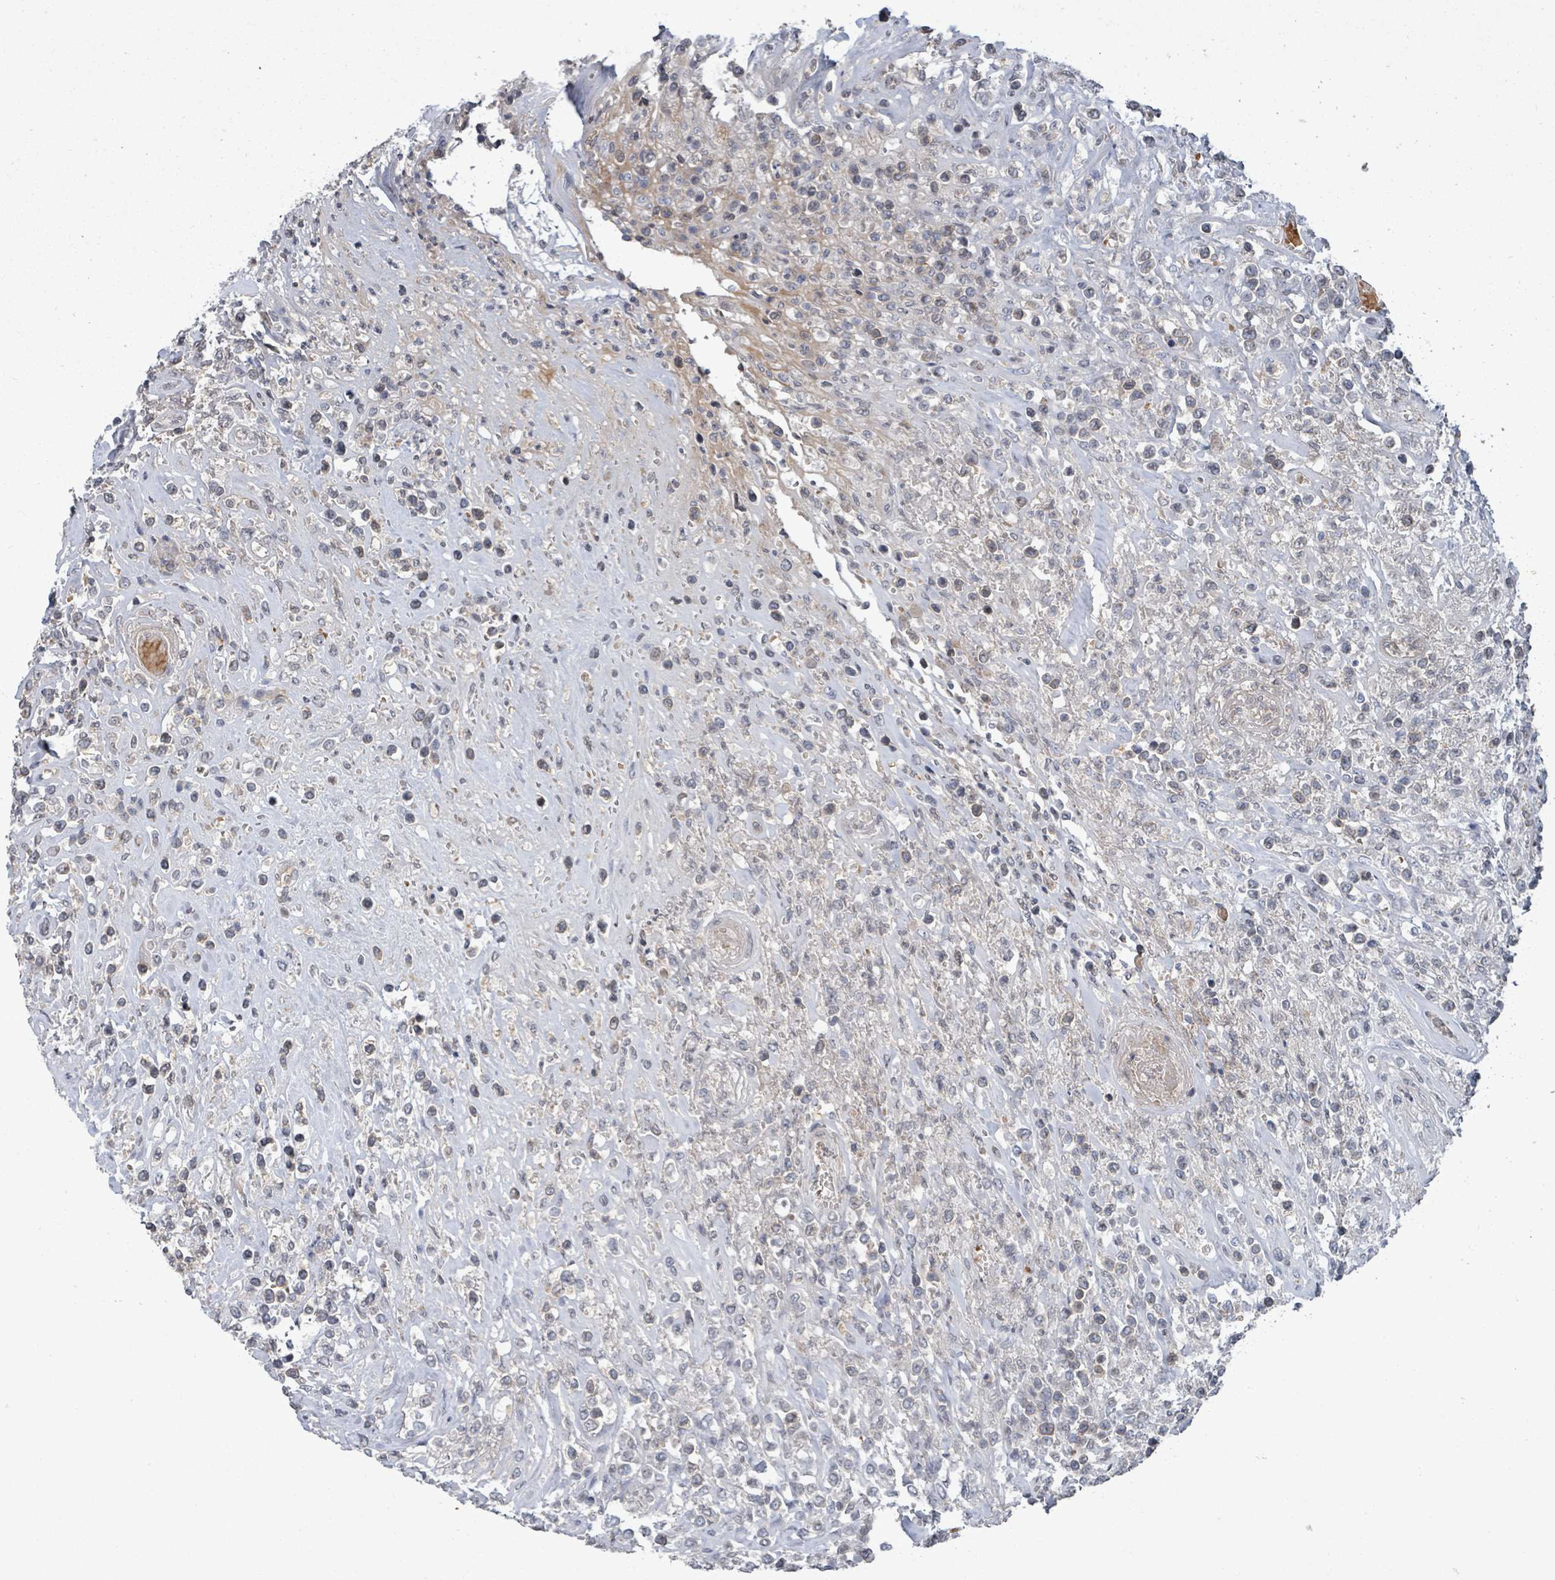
{"staining": {"intensity": "negative", "quantity": "none", "location": "none"}, "tissue": "lymphoma", "cell_type": "Tumor cells", "image_type": "cancer", "snomed": [{"axis": "morphology", "description": "Malignant lymphoma, non-Hodgkin's type, High grade"}, {"axis": "topography", "description": "Soft tissue"}], "caption": "High power microscopy image of an immunohistochemistry image of lymphoma, revealing no significant expression in tumor cells.", "gene": "GRM8", "patient": {"sex": "female", "age": 56}}